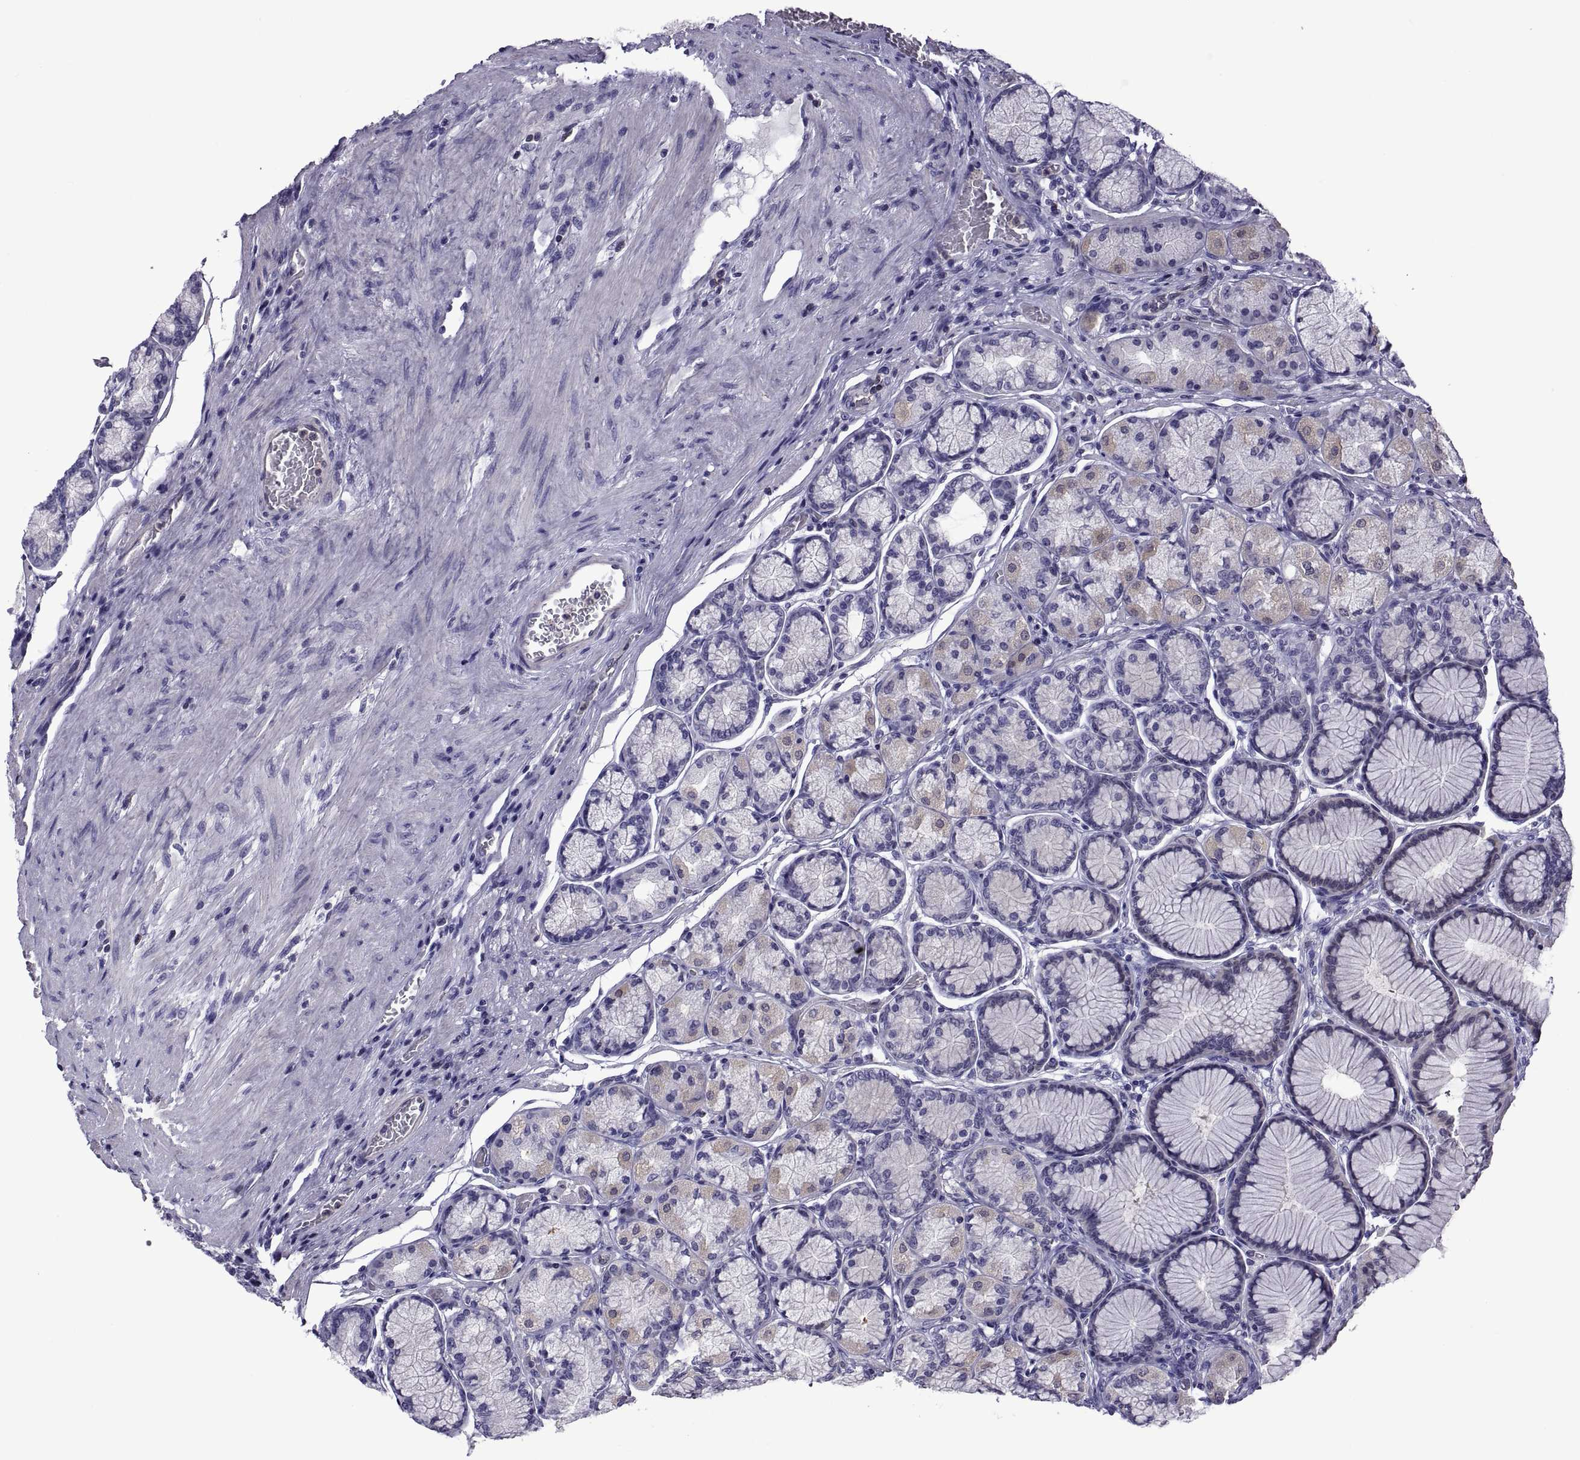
{"staining": {"intensity": "negative", "quantity": "none", "location": "none"}, "tissue": "stomach", "cell_type": "Glandular cells", "image_type": "normal", "snomed": [{"axis": "morphology", "description": "Normal tissue, NOS"}, {"axis": "morphology", "description": "Adenocarcinoma, NOS"}, {"axis": "morphology", "description": "Adenocarcinoma, High grade"}, {"axis": "topography", "description": "Stomach, upper"}, {"axis": "topography", "description": "Stomach"}], "caption": "Immunohistochemical staining of normal stomach exhibits no significant positivity in glandular cells. (DAB immunohistochemistry (IHC) visualized using brightfield microscopy, high magnification).", "gene": "LCN9", "patient": {"sex": "female", "age": 65}}